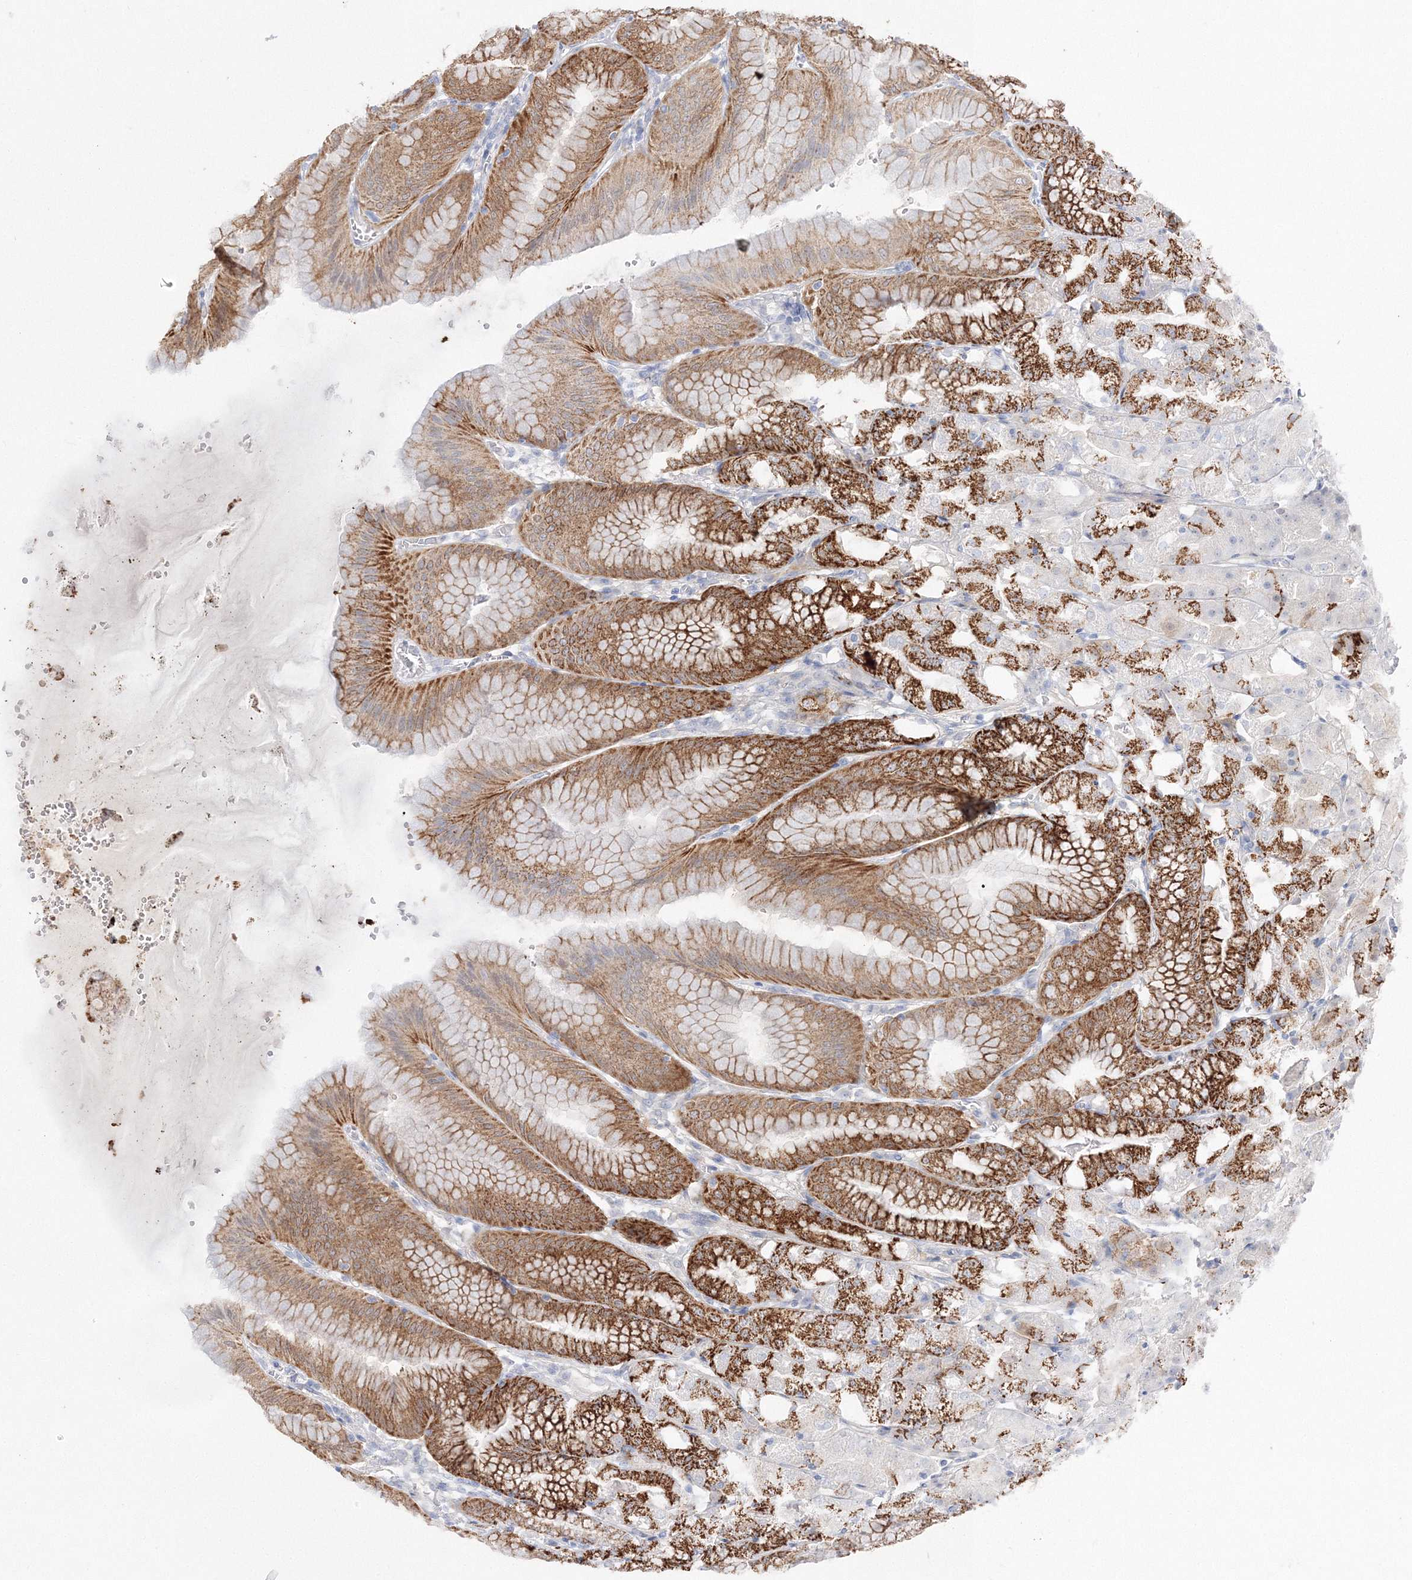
{"staining": {"intensity": "moderate", "quantity": ">75%", "location": "cytoplasmic/membranous,nuclear"}, "tissue": "stomach", "cell_type": "Glandular cells", "image_type": "normal", "snomed": [{"axis": "morphology", "description": "Normal tissue, NOS"}, {"axis": "topography", "description": "Stomach, lower"}], "caption": "Immunohistochemical staining of benign stomach displays >75% levels of moderate cytoplasmic/membranous,nuclear protein expression in about >75% of glandular cells. The staining was performed using DAB (3,3'-diaminobenzidine), with brown indicating positive protein expression. Nuclei are stained blue with hematoxylin.", "gene": "HMGCS1", "patient": {"sex": "male", "age": 71}}